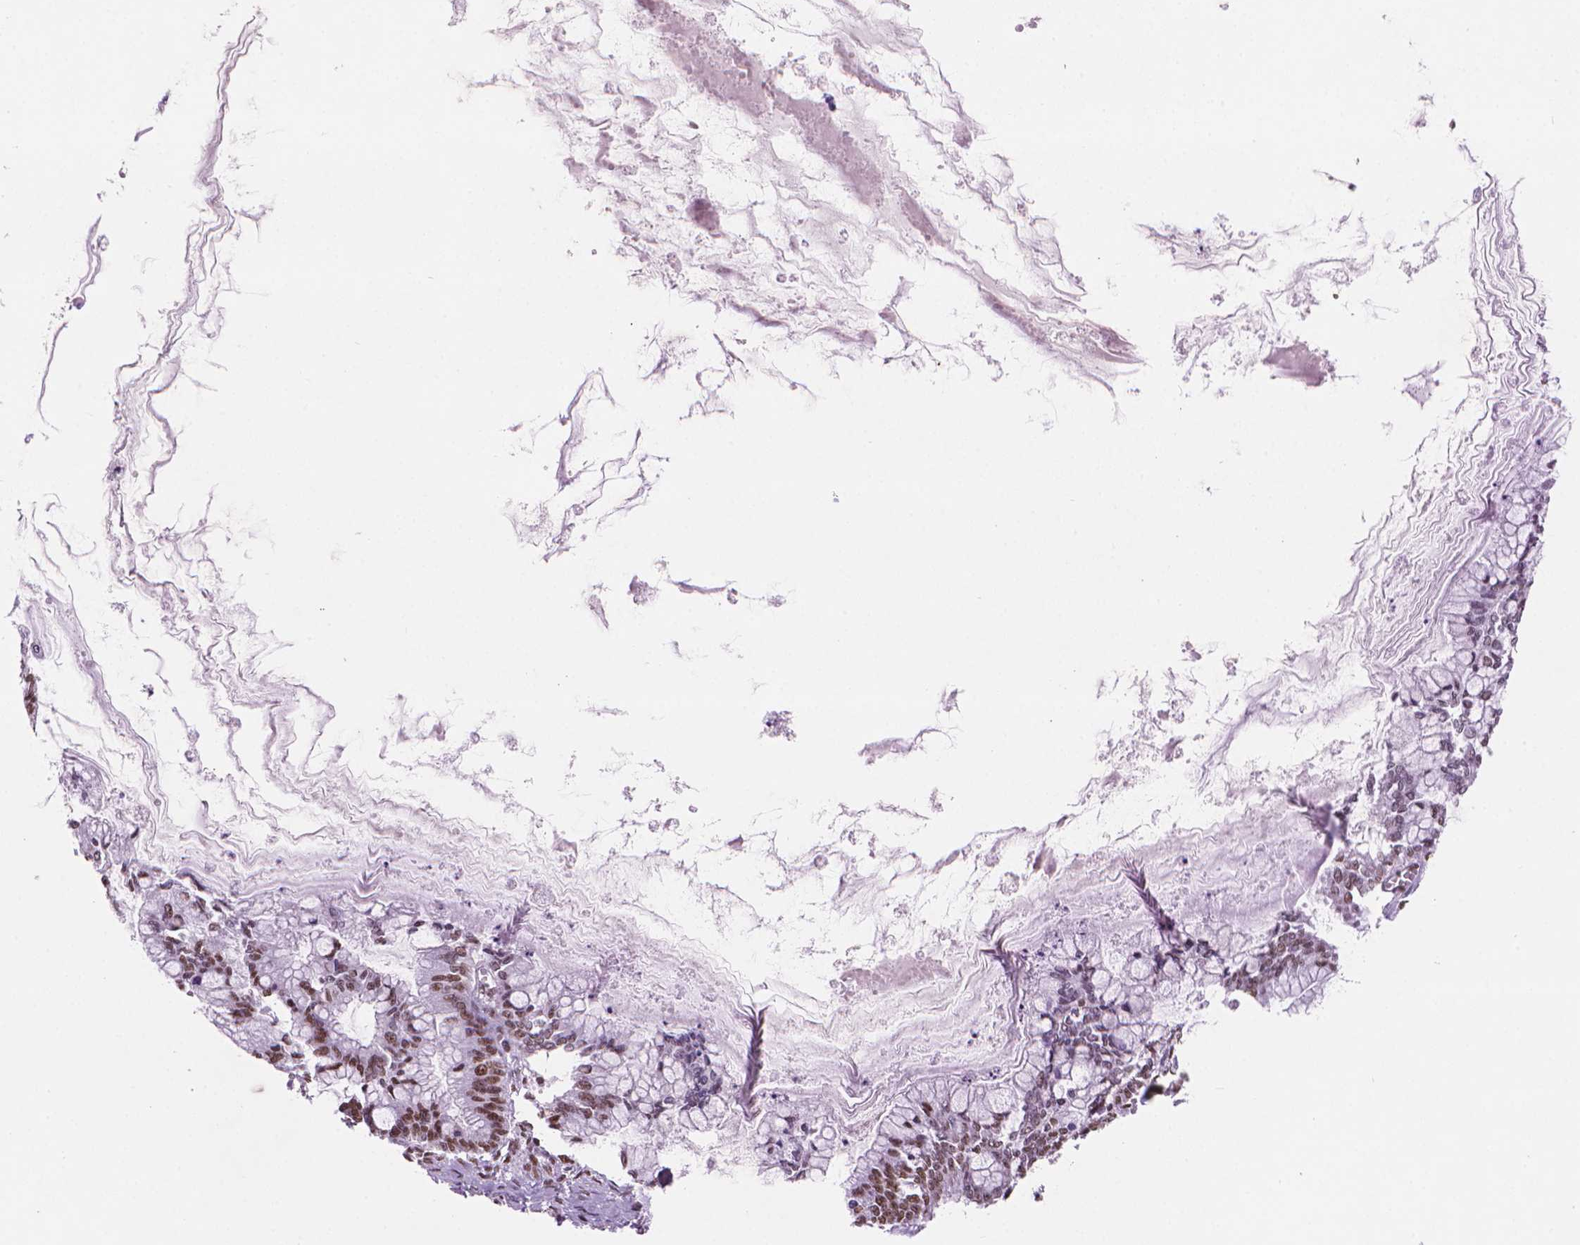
{"staining": {"intensity": "moderate", "quantity": ">75%", "location": "nuclear"}, "tissue": "ovarian cancer", "cell_type": "Tumor cells", "image_type": "cancer", "snomed": [{"axis": "morphology", "description": "Cystadenocarcinoma, mucinous, NOS"}, {"axis": "topography", "description": "Ovary"}], "caption": "A high-resolution photomicrograph shows immunohistochemistry (IHC) staining of ovarian cancer, which reveals moderate nuclear staining in about >75% of tumor cells. The staining is performed using DAB (3,3'-diaminobenzidine) brown chromogen to label protein expression. The nuclei are counter-stained blue using hematoxylin.", "gene": "RPA4", "patient": {"sex": "female", "age": 67}}